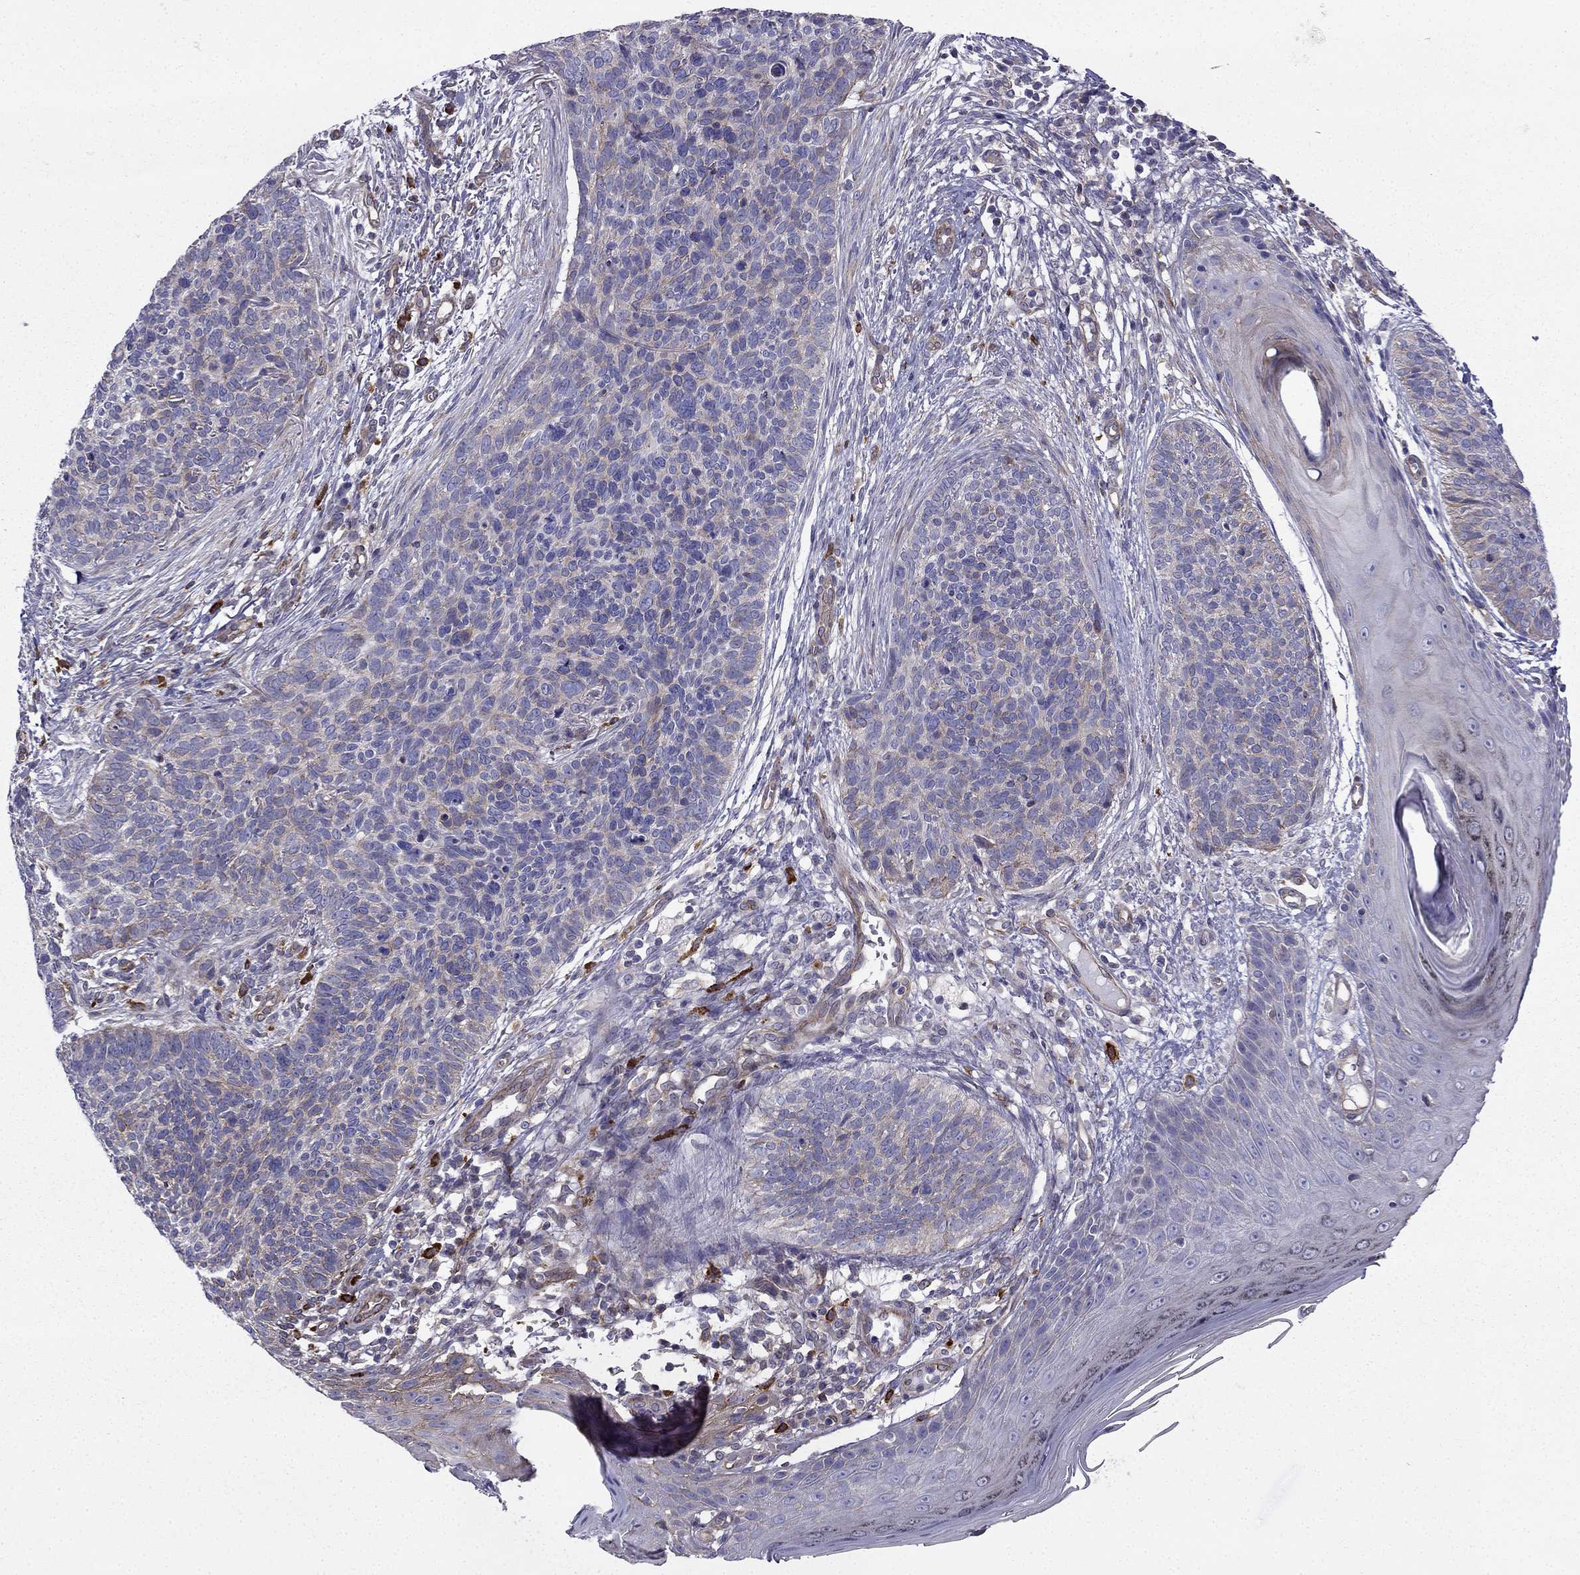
{"staining": {"intensity": "weak", "quantity": "25%-75%", "location": "cytoplasmic/membranous"}, "tissue": "skin cancer", "cell_type": "Tumor cells", "image_type": "cancer", "snomed": [{"axis": "morphology", "description": "Basal cell carcinoma"}, {"axis": "topography", "description": "Skin"}], "caption": "Immunohistochemistry (IHC) staining of basal cell carcinoma (skin), which demonstrates low levels of weak cytoplasmic/membranous expression in approximately 25%-75% of tumor cells indicating weak cytoplasmic/membranous protein staining. The staining was performed using DAB (brown) for protein detection and nuclei were counterstained in hematoxylin (blue).", "gene": "ENOX1", "patient": {"sex": "male", "age": 64}}